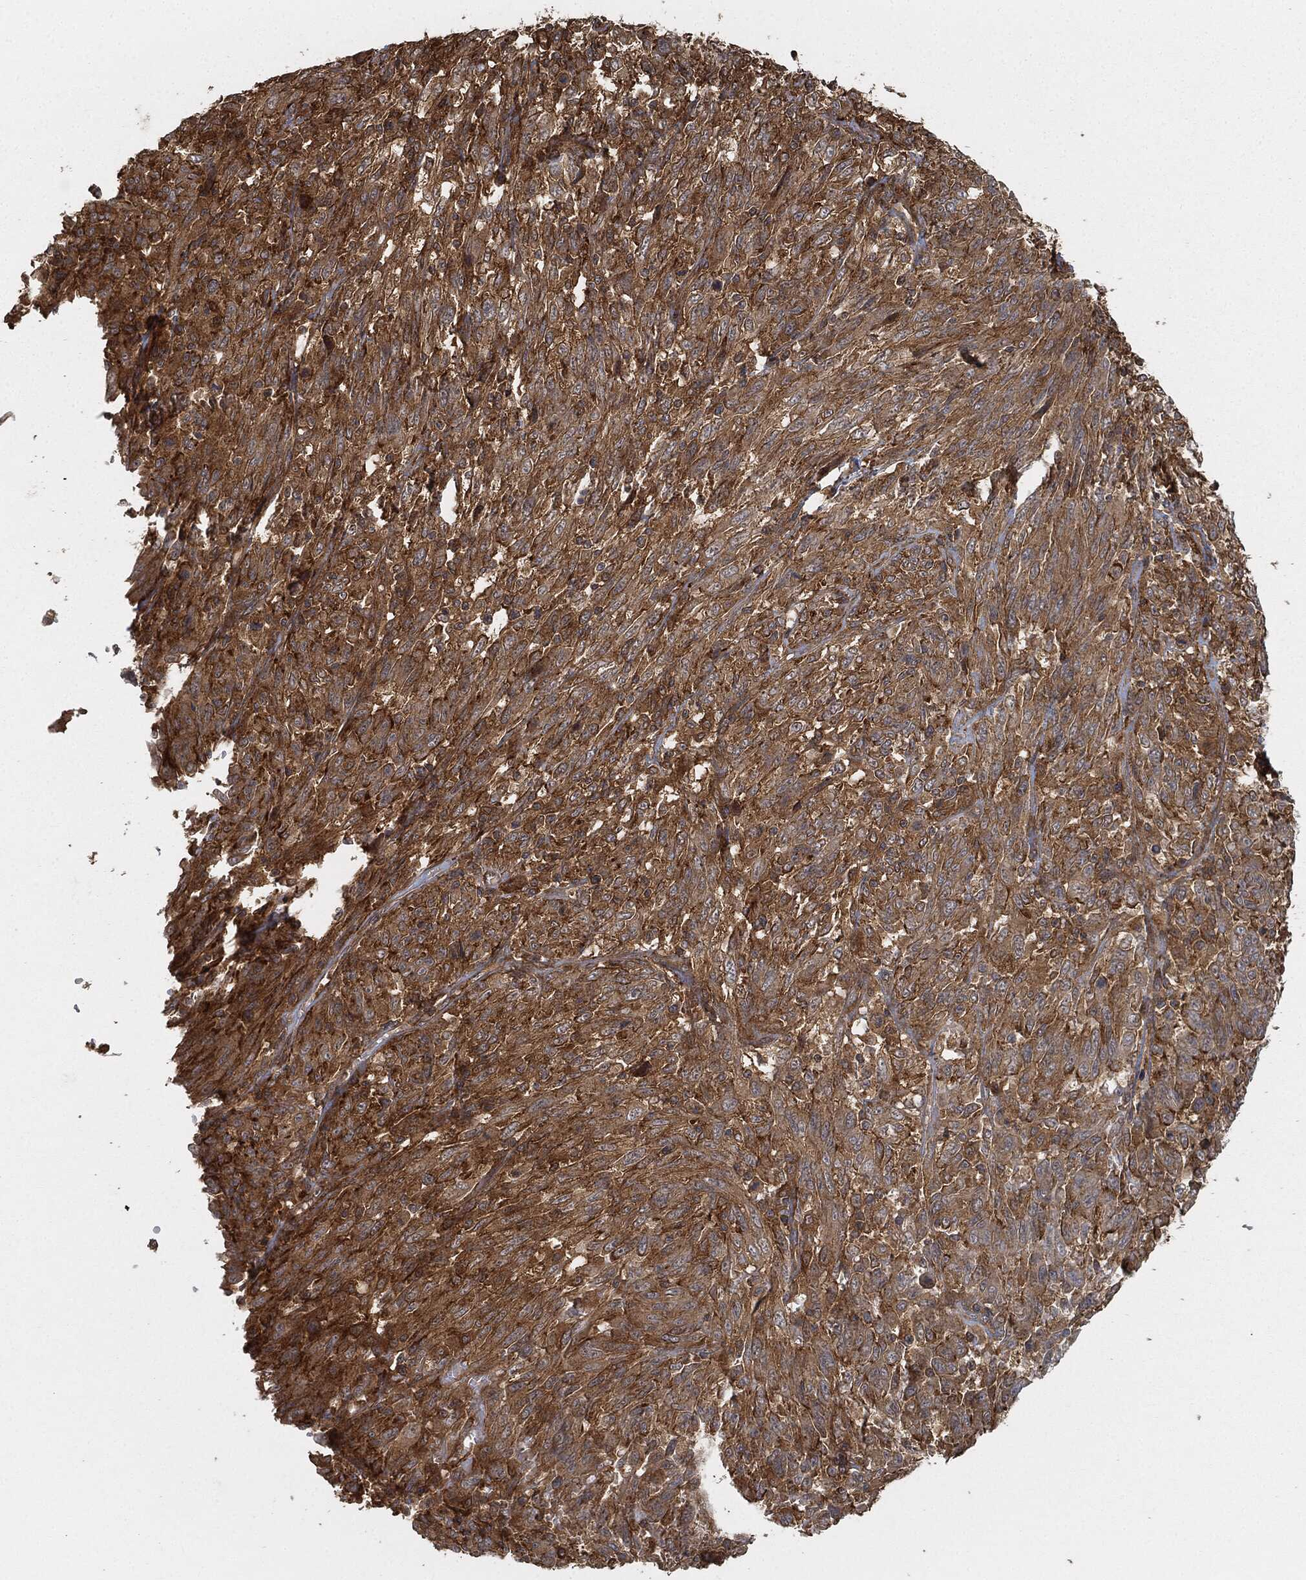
{"staining": {"intensity": "strong", "quantity": "25%-75%", "location": "cytoplasmic/membranous"}, "tissue": "melanoma", "cell_type": "Tumor cells", "image_type": "cancer", "snomed": [{"axis": "morphology", "description": "Malignant melanoma, NOS"}, {"axis": "topography", "description": "Skin"}], "caption": "Immunohistochemical staining of human malignant melanoma shows high levels of strong cytoplasmic/membranous protein expression in approximately 25%-75% of tumor cells. (DAB (3,3'-diaminobenzidine) = brown stain, brightfield microscopy at high magnification).", "gene": "TPT1", "patient": {"sex": "female", "age": 91}}